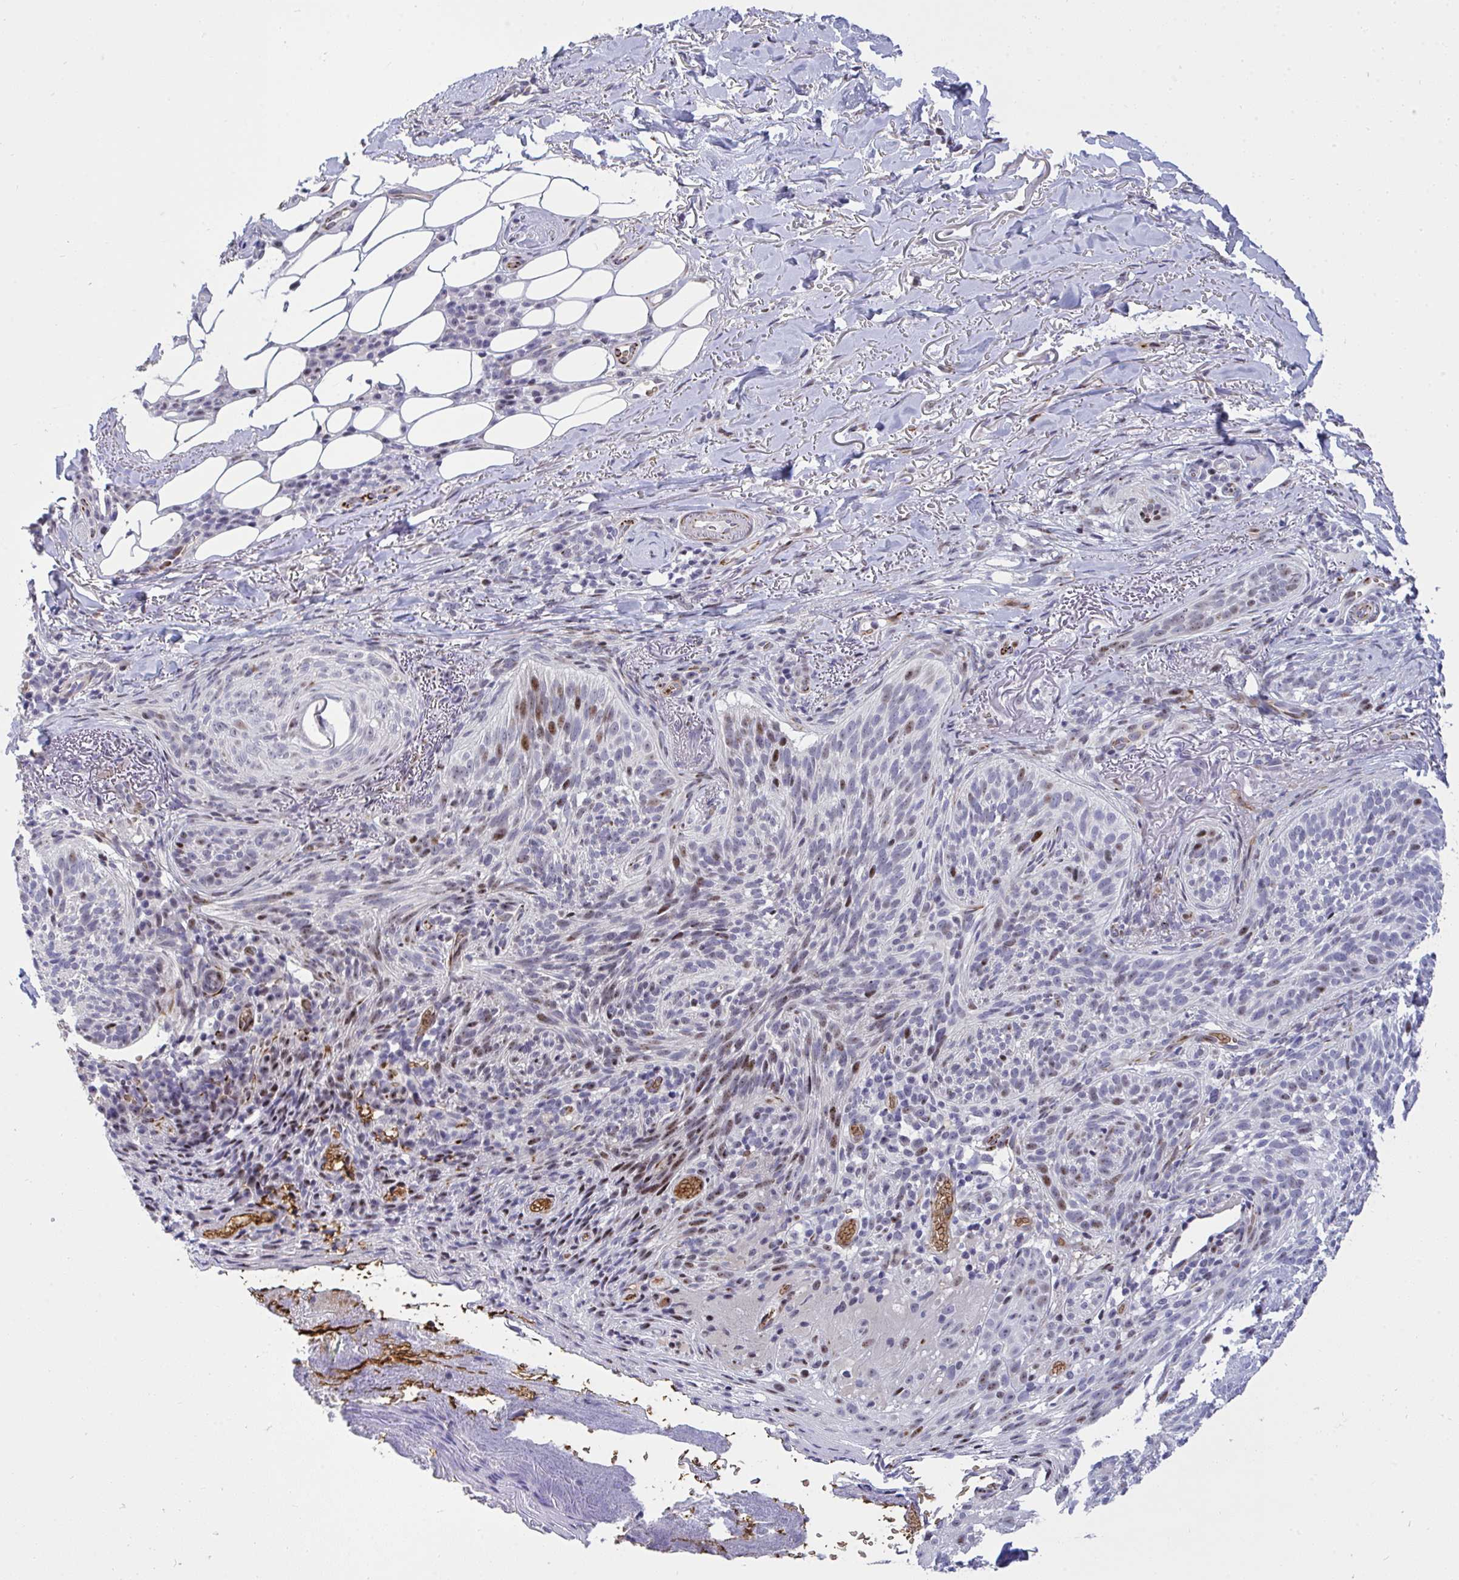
{"staining": {"intensity": "moderate", "quantity": "<25%", "location": "nuclear"}, "tissue": "skin cancer", "cell_type": "Tumor cells", "image_type": "cancer", "snomed": [{"axis": "morphology", "description": "Basal cell carcinoma"}, {"axis": "topography", "description": "Skin"}, {"axis": "topography", "description": "Skin of head"}], "caption": "Skin basal cell carcinoma stained with a protein marker displays moderate staining in tumor cells.", "gene": "PLPPR3", "patient": {"sex": "male", "age": 62}}